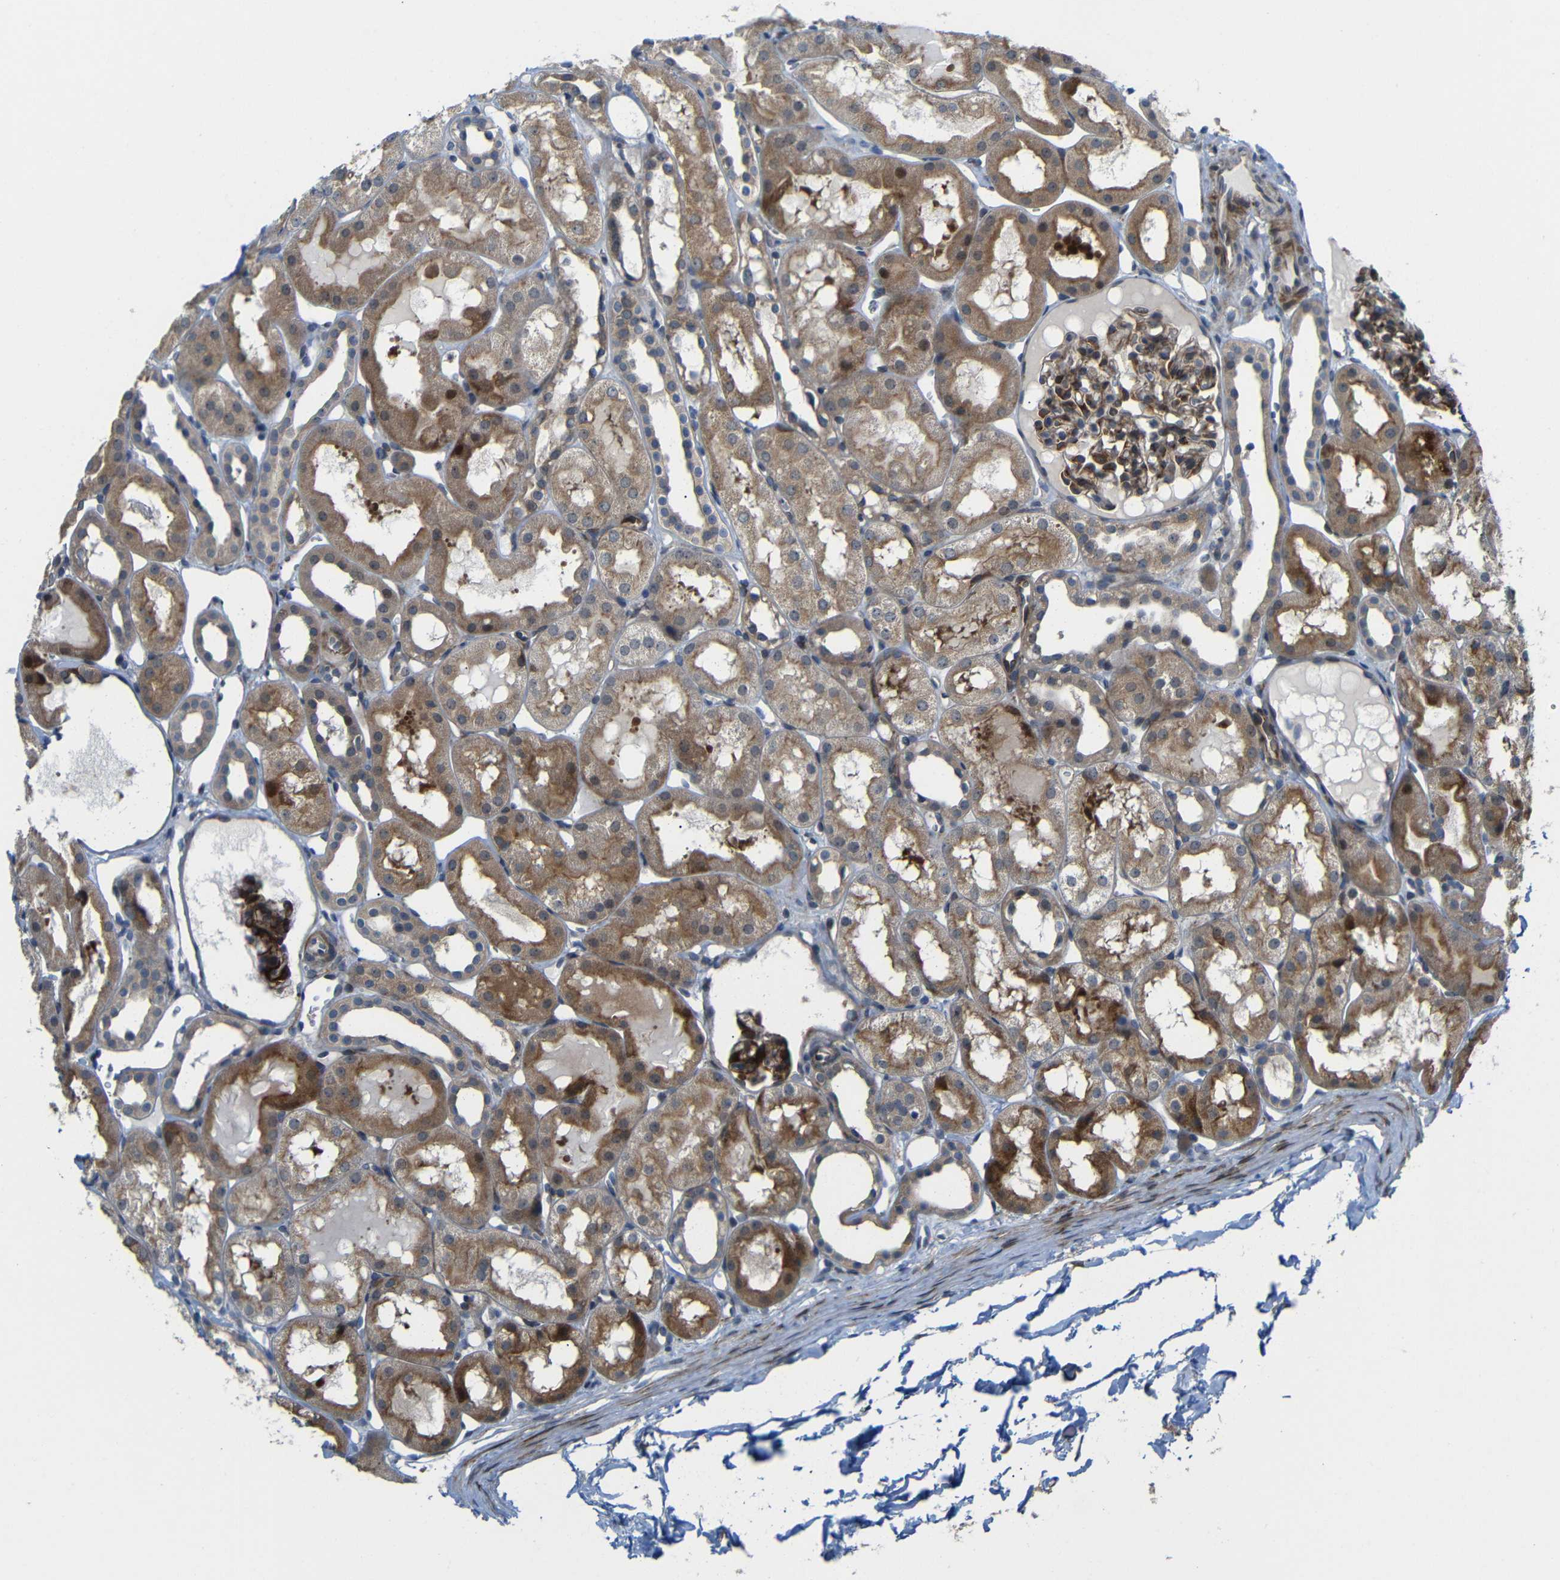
{"staining": {"intensity": "strong", "quantity": "25%-75%", "location": "cytoplasmic/membranous"}, "tissue": "kidney", "cell_type": "Cells in glomeruli", "image_type": "normal", "snomed": [{"axis": "morphology", "description": "Normal tissue, NOS"}, {"axis": "topography", "description": "Kidney"}, {"axis": "topography", "description": "Urinary bladder"}], "caption": "A brown stain labels strong cytoplasmic/membranous expression of a protein in cells in glomeruli of normal human kidney. (DAB (3,3'-diaminobenzidine) IHC, brown staining for protein, blue staining for nuclei).", "gene": "P3H2", "patient": {"sex": "male", "age": 16}}